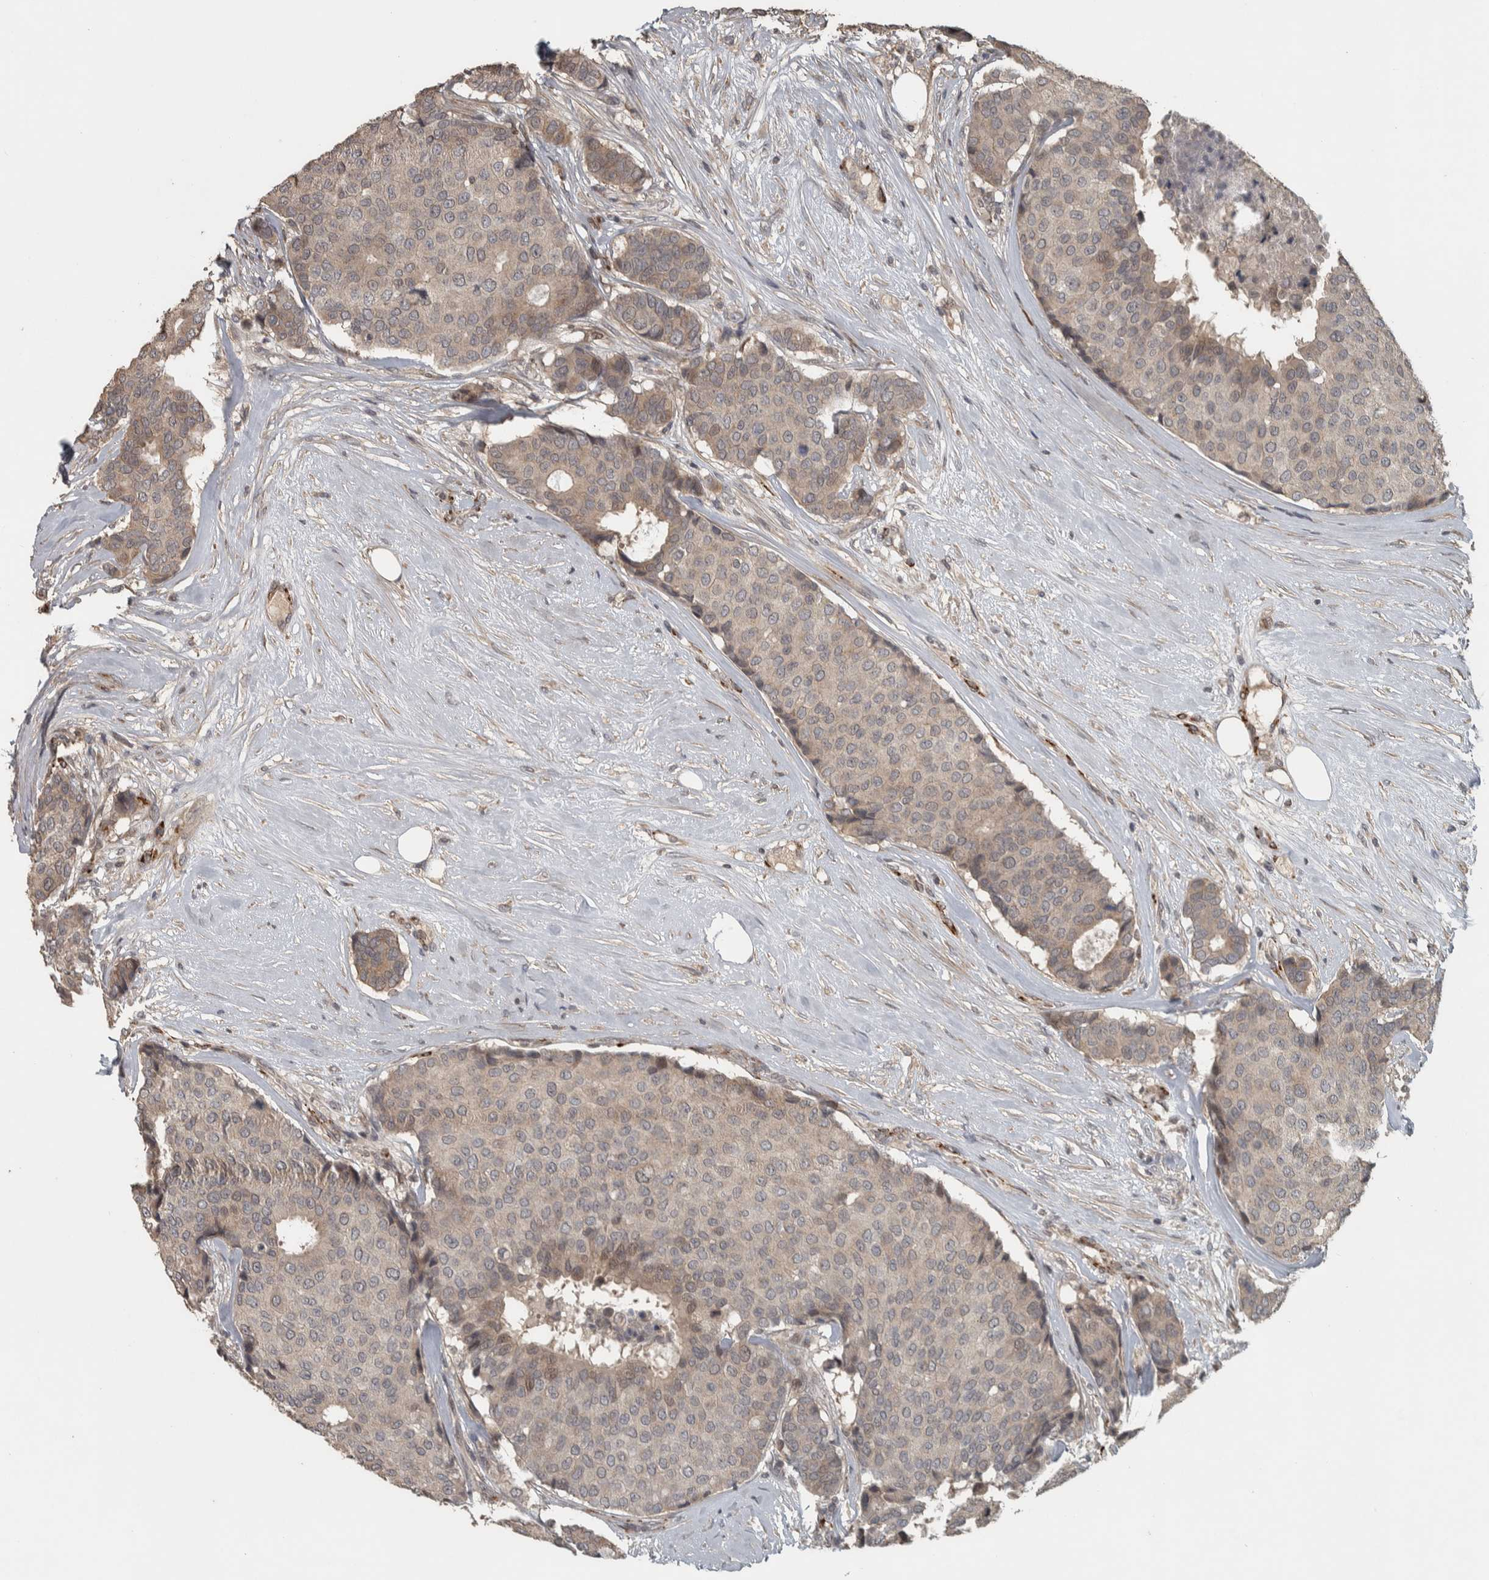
{"staining": {"intensity": "weak", "quantity": "<25%", "location": "cytoplasmic/membranous"}, "tissue": "breast cancer", "cell_type": "Tumor cells", "image_type": "cancer", "snomed": [{"axis": "morphology", "description": "Duct carcinoma"}, {"axis": "topography", "description": "Breast"}], "caption": "High power microscopy histopathology image of an immunohistochemistry photomicrograph of intraductal carcinoma (breast), revealing no significant staining in tumor cells.", "gene": "ERAL1", "patient": {"sex": "female", "age": 75}}